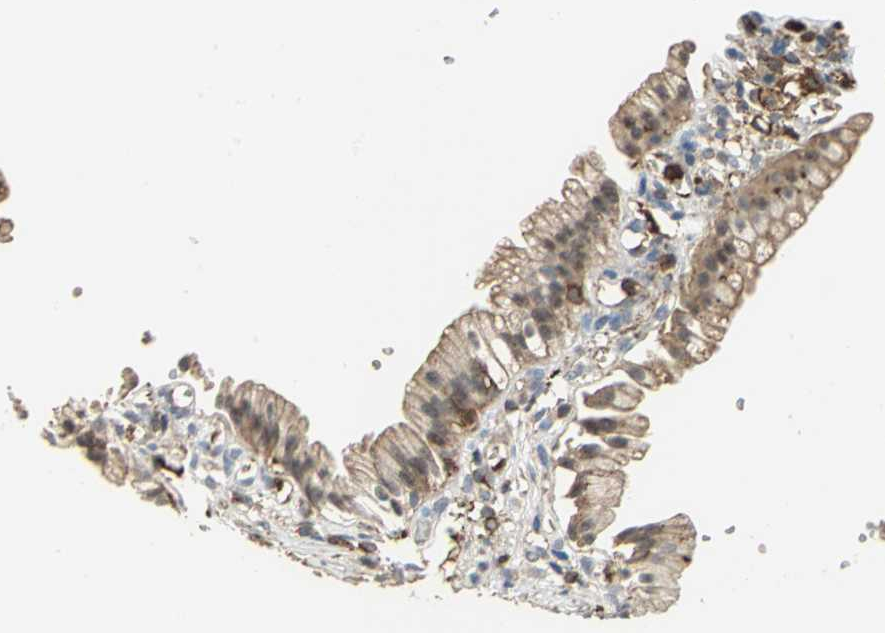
{"staining": {"intensity": "weak", "quantity": ">75%", "location": "cytoplasmic/membranous"}, "tissue": "gallbladder", "cell_type": "Glandular cells", "image_type": "normal", "snomed": [{"axis": "morphology", "description": "Normal tissue, NOS"}, {"axis": "topography", "description": "Gallbladder"}], "caption": "A brown stain shows weak cytoplasmic/membranous staining of a protein in glandular cells of unremarkable human gallbladder. Immunohistochemistry stains the protein of interest in brown and the nuclei are stained blue.", "gene": "SKAP2", "patient": {"sex": "male", "age": 65}}